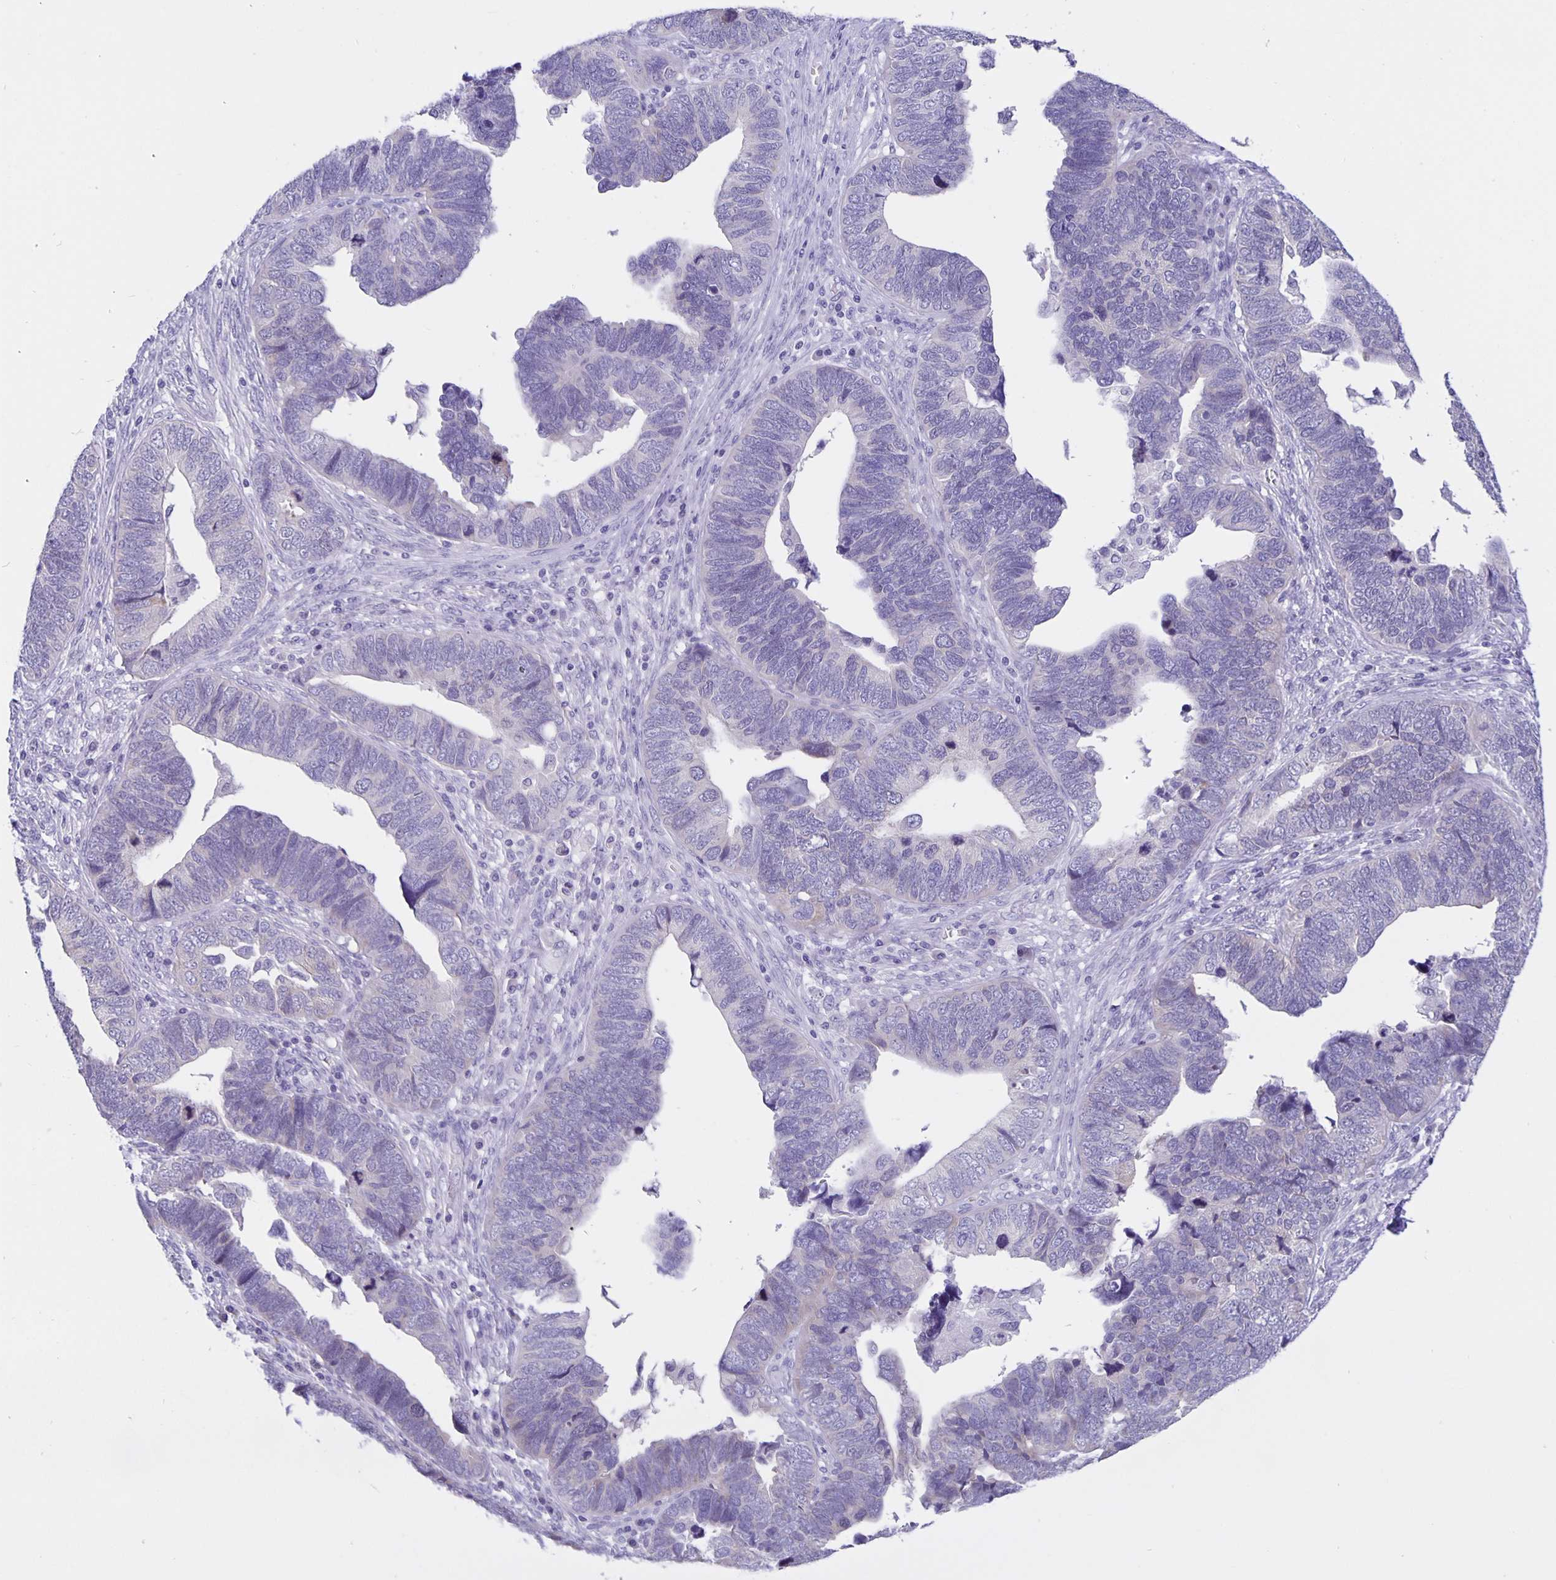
{"staining": {"intensity": "negative", "quantity": "none", "location": "none"}, "tissue": "endometrial cancer", "cell_type": "Tumor cells", "image_type": "cancer", "snomed": [{"axis": "morphology", "description": "Adenocarcinoma, NOS"}, {"axis": "topography", "description": "Endometrium"}], "caption": "There is no significant staining in tumor cells of endometrial adenocarcinoma. (Brightfield microscopy of DAB (3,3'-diaminobenzidine) immunohistochemistry at high magnification).", "gene": "ERMN", "patient": {"sex": "female", "age": 79}}